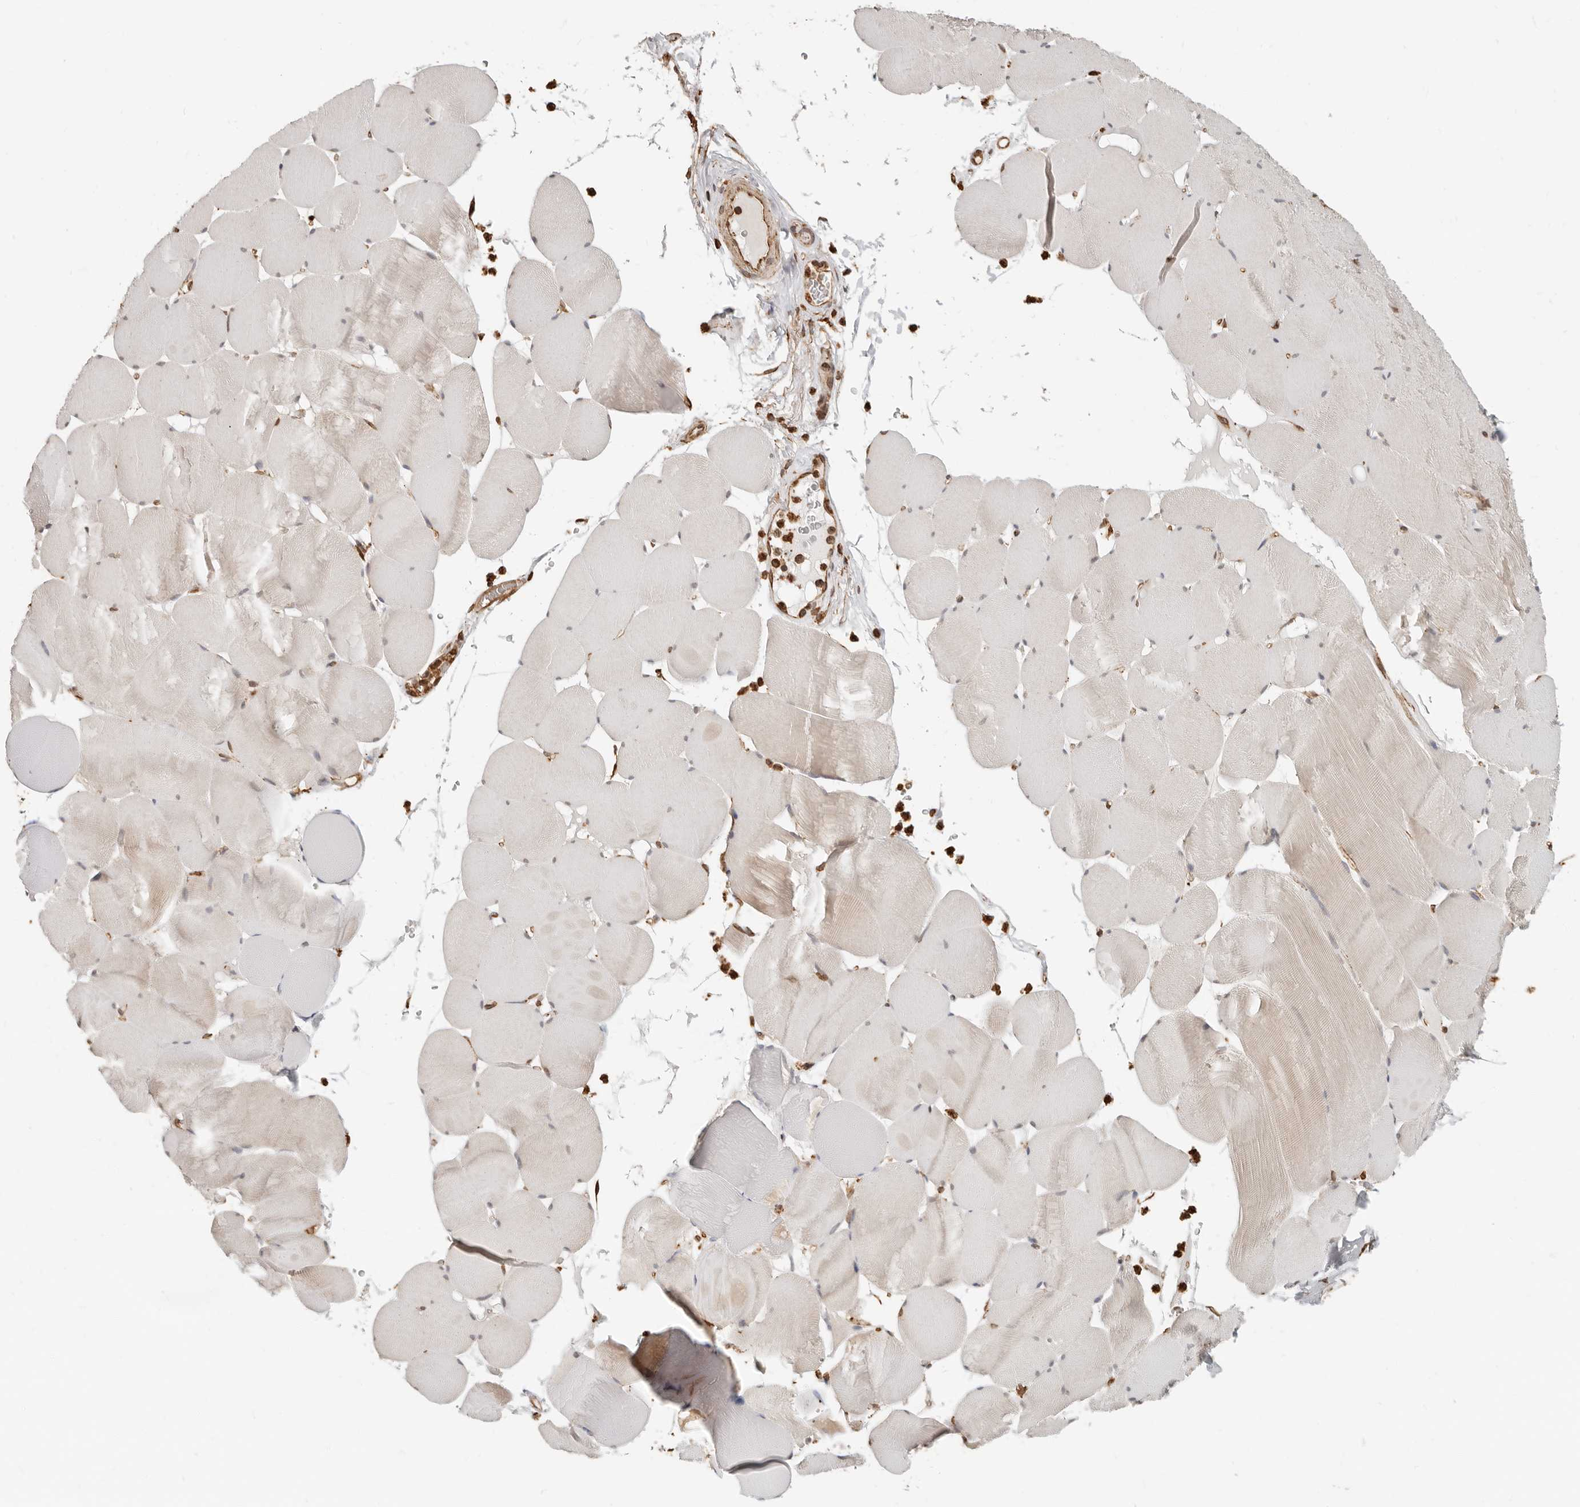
{"staining": {"intensity": "weak", "quantity": "25%-75%", "location": "cytoplasmic/membranous"}, "tissue": "skeletal muscle", "cell_type": "Myocytes", "image_type": "normal", "snomed": [{"axis": "morphology", "description": "Normal tissue, NOS"}, {"axis": "topography", "description": "Skeletal muscle"}], "caption": "IHC photomicrograph of normal skeletal muscle: human skeletal muscle stained using immunohistochemistry shows low levels of weak protein expression localized specifically in the cytoplasmic/membranous of myocytes, appearing as a cytoplasmic/membranous brown color.", "gene": "ARHGEF10L", "patient": {"sex": "male", "age": 62}}